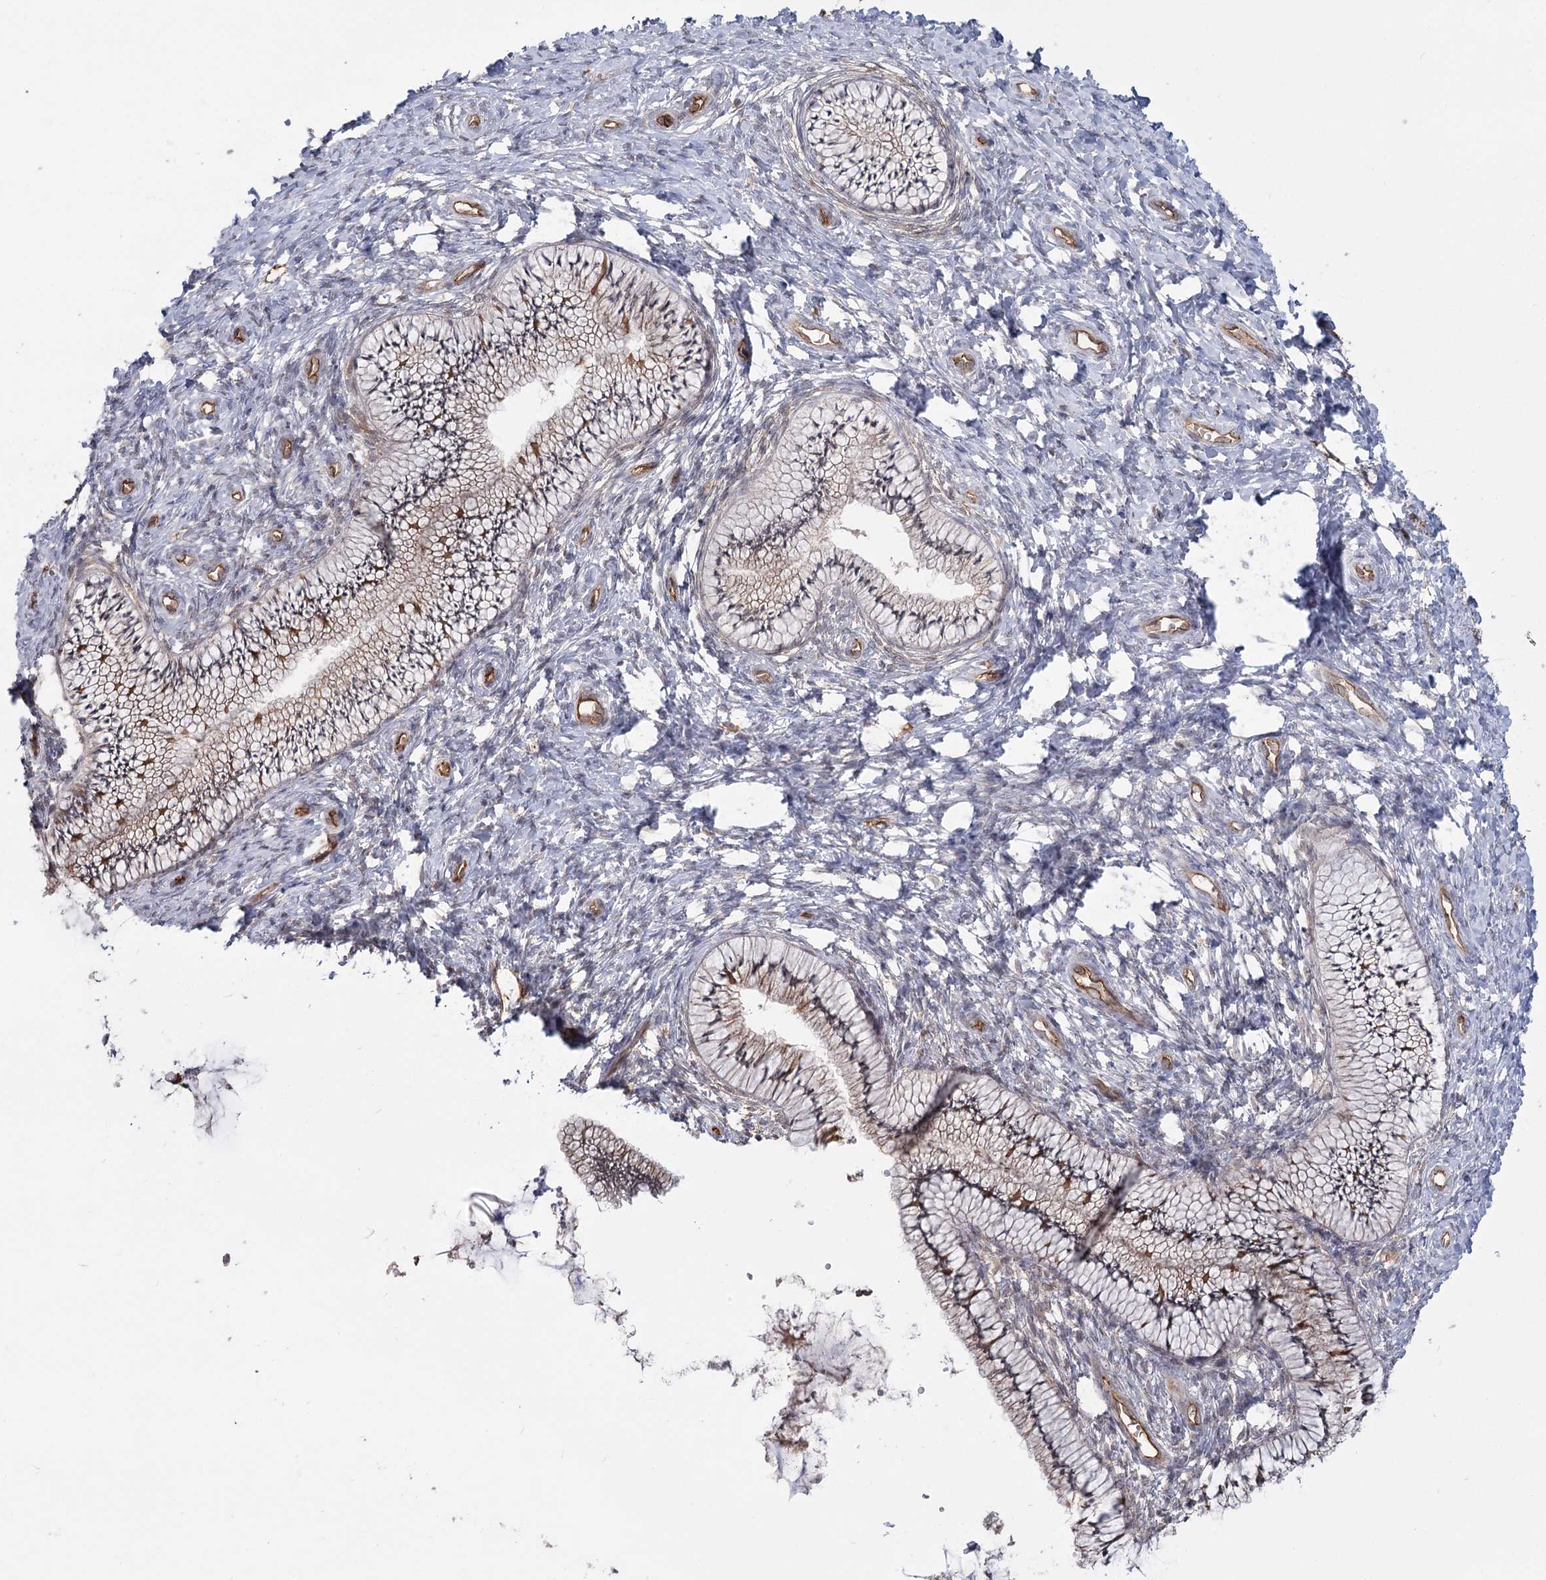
{"staining": {"intensity": "weak", "quantity": "<25%", "location": "cytoplasmic/membranous"}, "tissue": "cervix", "cell_type": "Glandular cells", "image_type": "normal", "snomed": [{"axis": "morphology", "description": "Normal tissue, NOS"}, {"axis": "topography", "description": "Cervix"}], "caption": "Human cervix stained for a protein using IHC demonstrates no positivity in glandular cells.", "gene": "RPP14", "patient": {"sex": "female", "age": 36}}